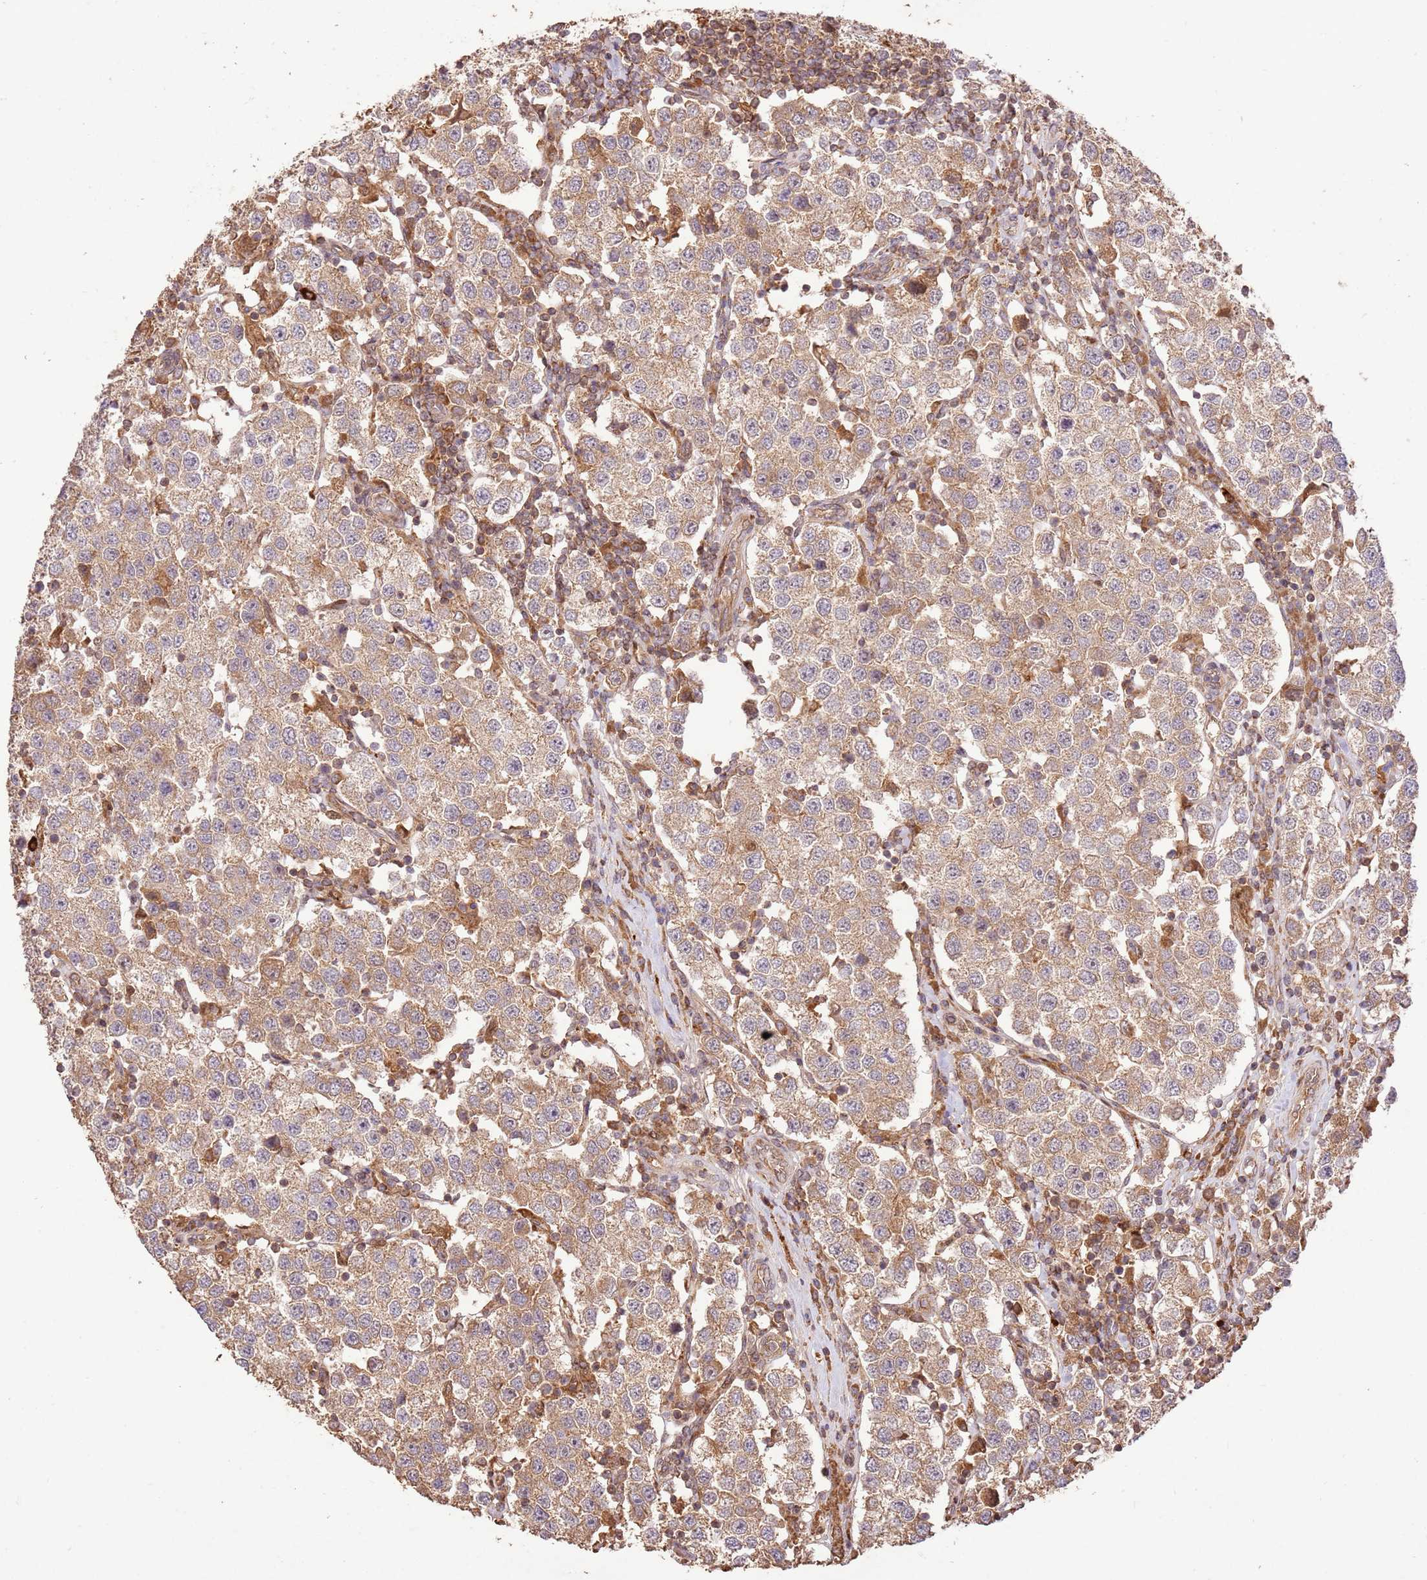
{"staining": {"intensity": "moderate", "quantity": ">75%", "location": "cytoplasmic/membranous"}, "tissue": "testis cancer", "cell_type": "Tumor cells", "image_type": "cancer", "snomed": [{"axis": "morphology", "description": "Seminoma, NOS"}, {"axis": "topography", "description": "Testis"}], "caption": "Testis cancer stained with a brown dye exhibits moderate cytoplasmic/membranous positive expression in about >75% of tumor cells.", "gene": "LRRC28", "patient": {"sex": "male", "age": 37}}